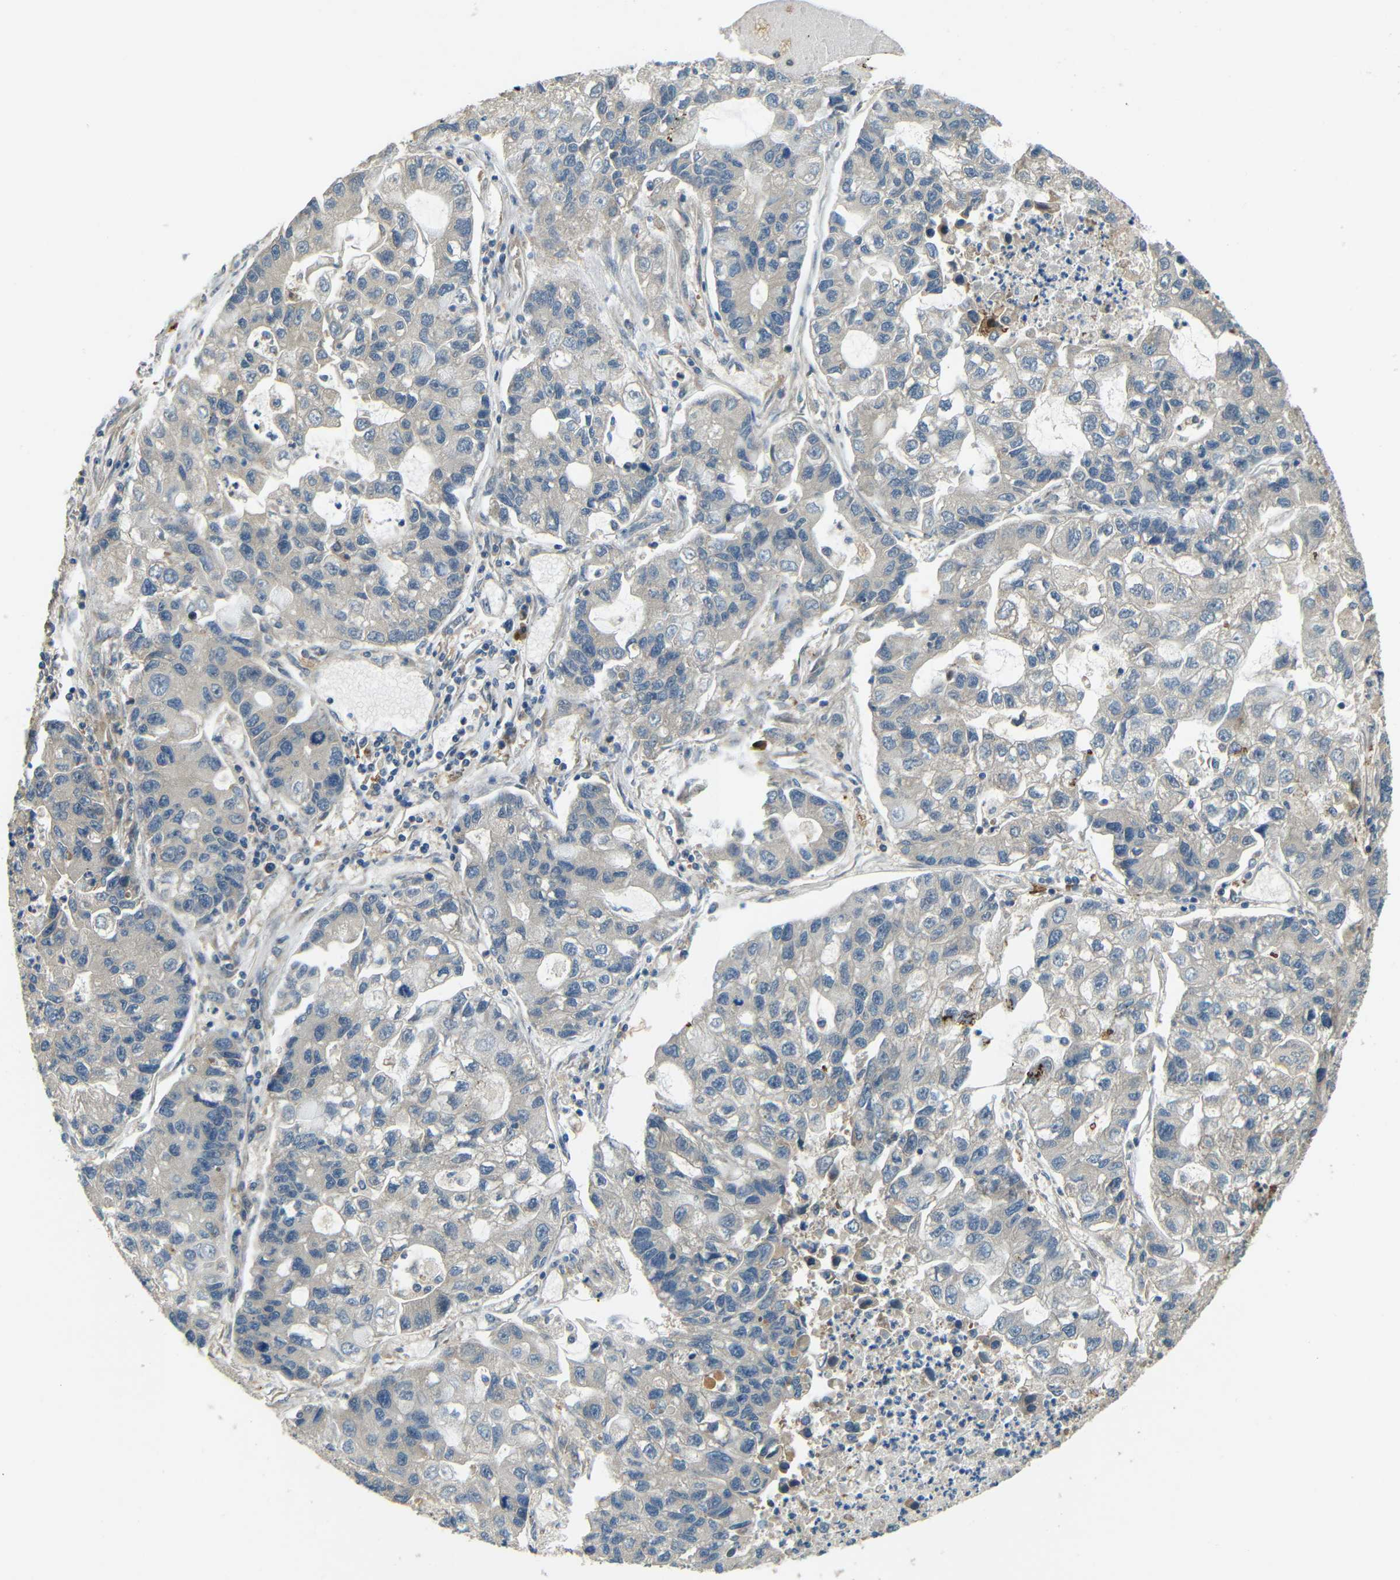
{"staining": {"intensity": "negative", "quantity": "none", "location": "none"}, "tissue": "lung cancer", "cell_type": "Tumor cells", "image_type": "cancer", "snomed": [{"axis": "morphology", "description": "Adenocarcinoma, NOS"}, {"axis": "topography", "description": "Lung"}], "caption": "Lung cancer (adenocarcinoma) stained for a protein using immunohistochemistry (IHC) displays no positivity tumor cells.", "gene": "FNDC3A", "patient": {"sex": "female", "age": 51}}